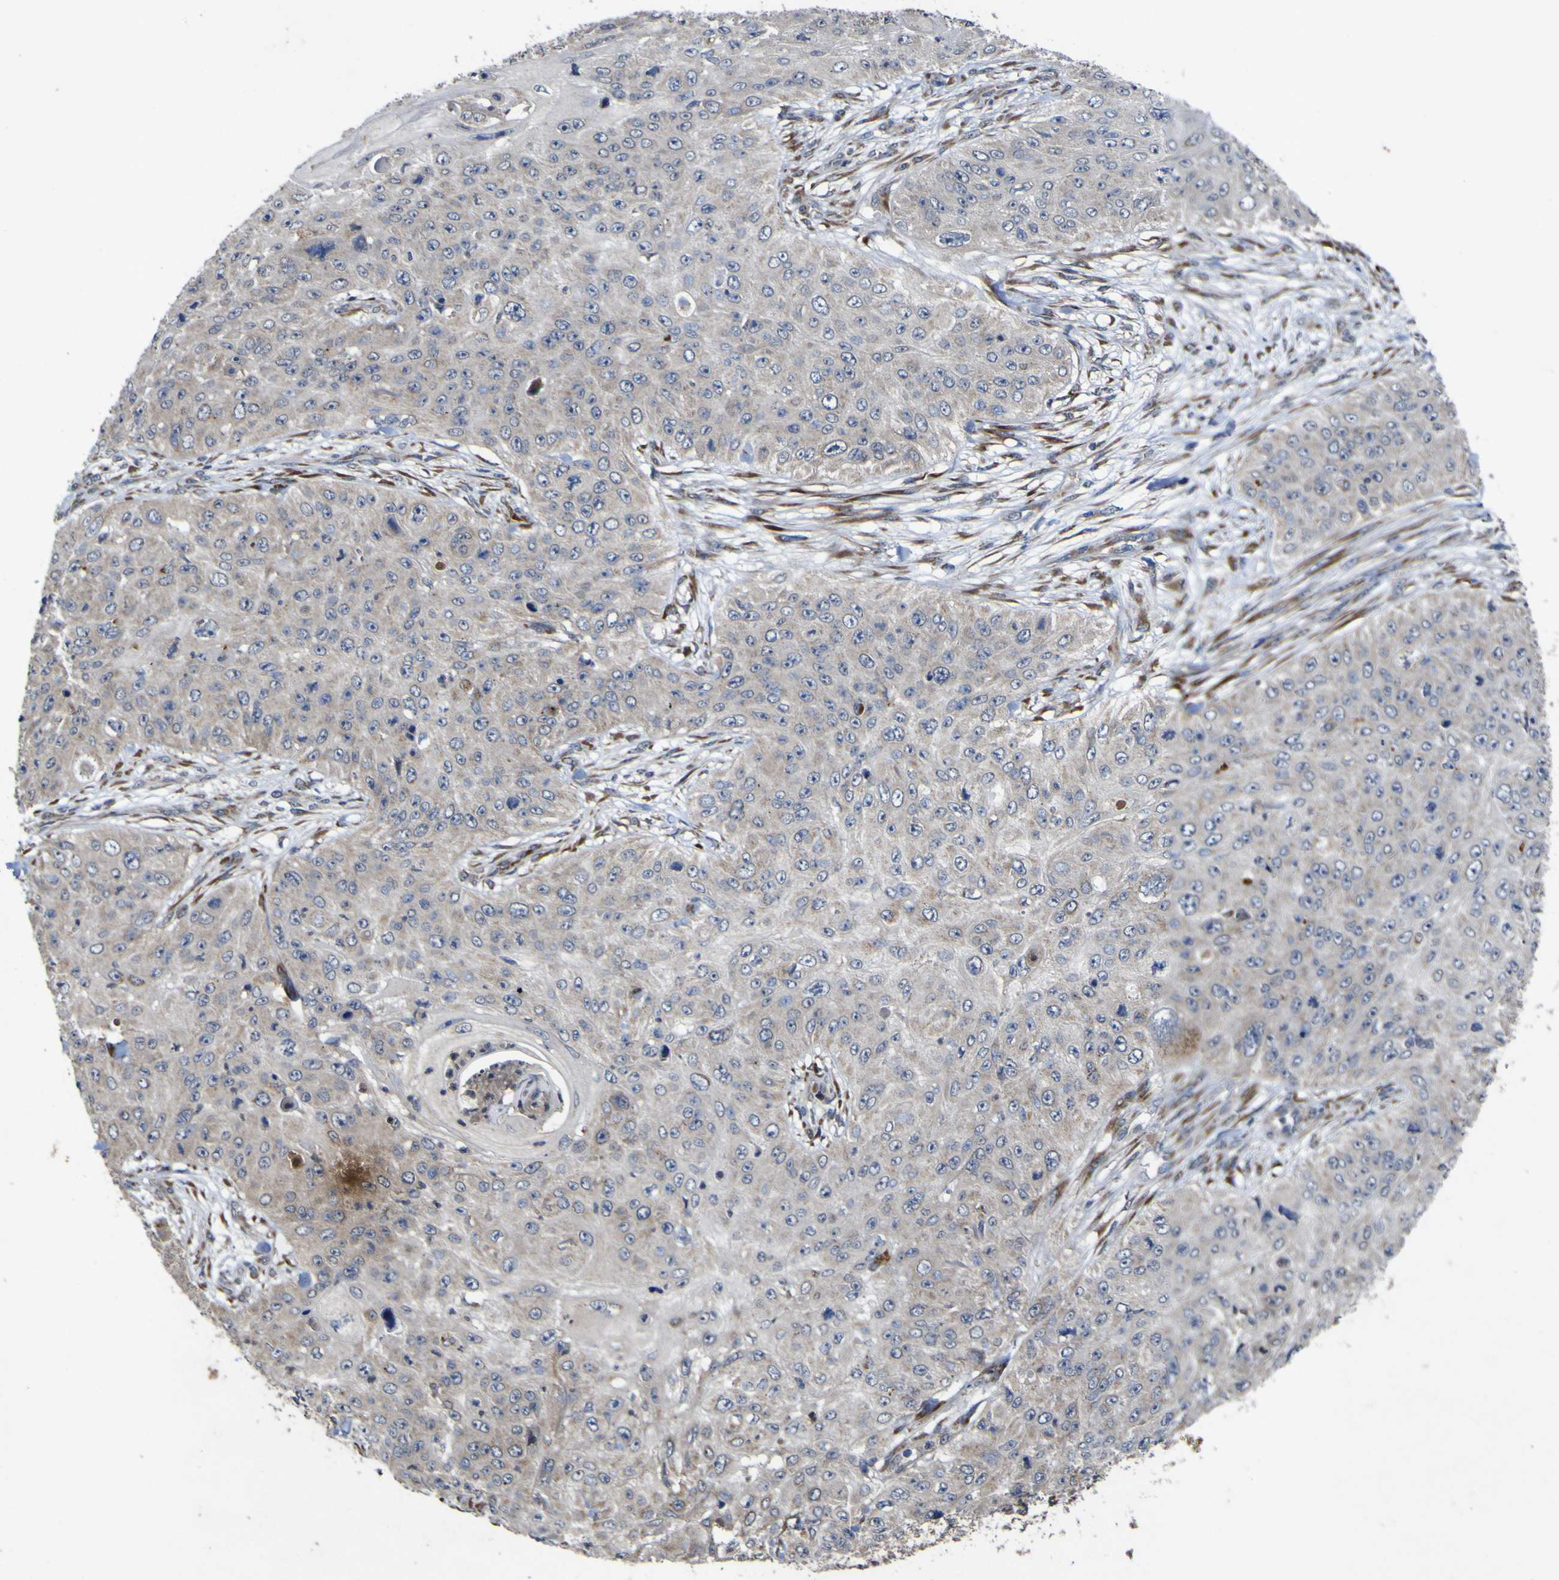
{"staining": {"intensity": "weak", "quantity": "<25%", "location": "cytoplasmic/membranous"}, "tissue": "skin cancer", "cell_type": "Tumor cells", "image_type": "cancer", "snomed": [{"axis": "morphology", "description": "Squamous cell carcinoma, NOS"}, {"axis": "topography", "description": "Skin"}], "caption": "Tumor cells show no significant protein staining in skin cancer (squamous cell carcinoma).", "gene": "IRAK2", "patient": {"sex": "female", "age": 80}}